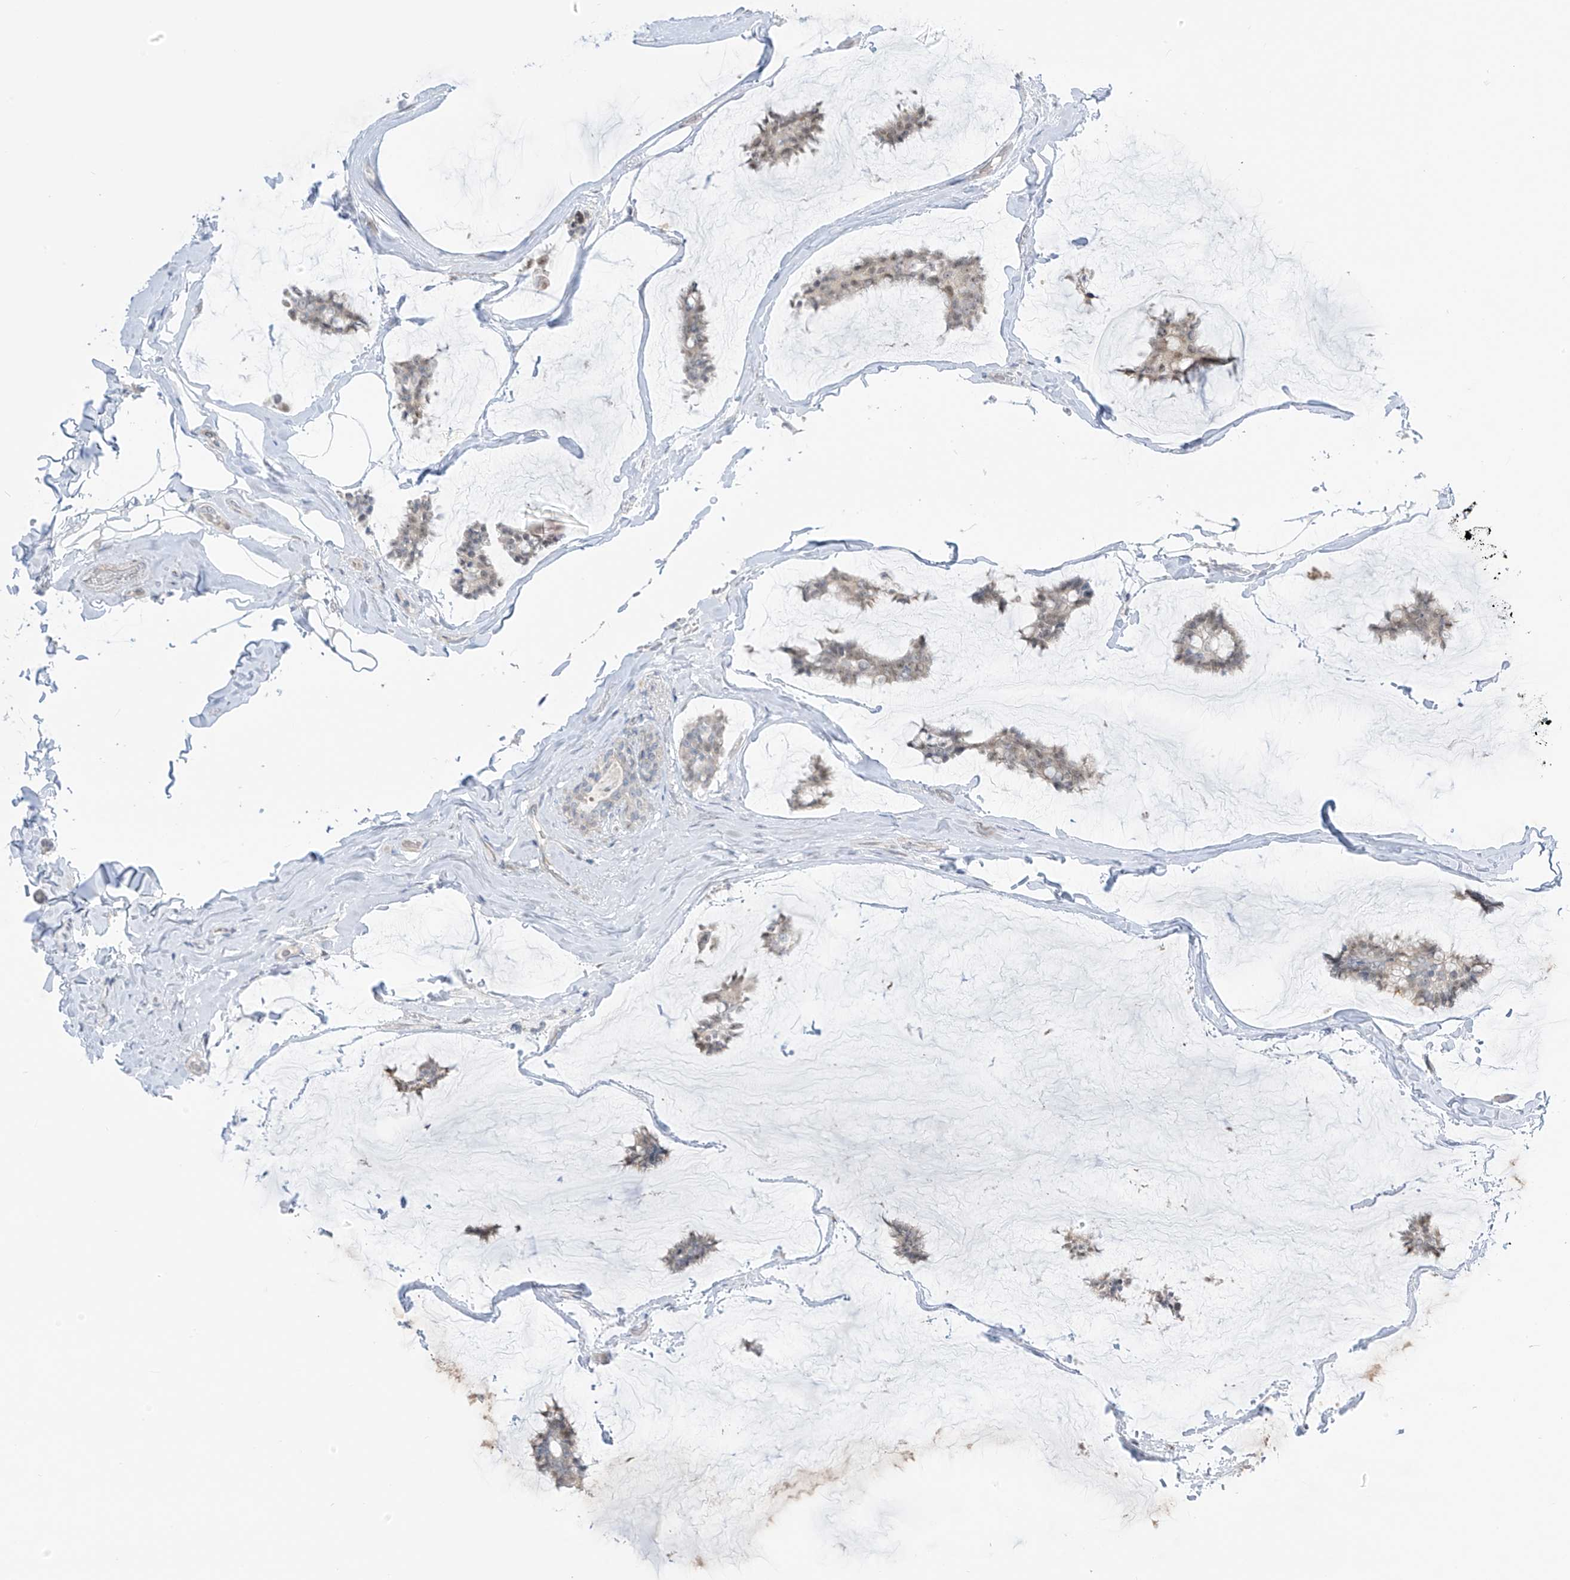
{"staining": {"intensity": "weak", "quantity": "<25%", "location": "cytoplasmic/membranous"}, "tissue": "breast cancer", "cell_type": "Tumor cells", "image_type": "cancer", "snomed": [{"axis": "morphology", "description": "Duct carcinoma"}, {"axis": "topography", "description": "Breast"}], "caption": "DAB (3,3'-diaminobenzidine) immunohistochemical staining of human breast cancer (intraductal carcinoma) demonstrates no significant positivity in tumor cells.", "gene": "ASPRV1", "patient": {"sex": "female", "age": 93}}